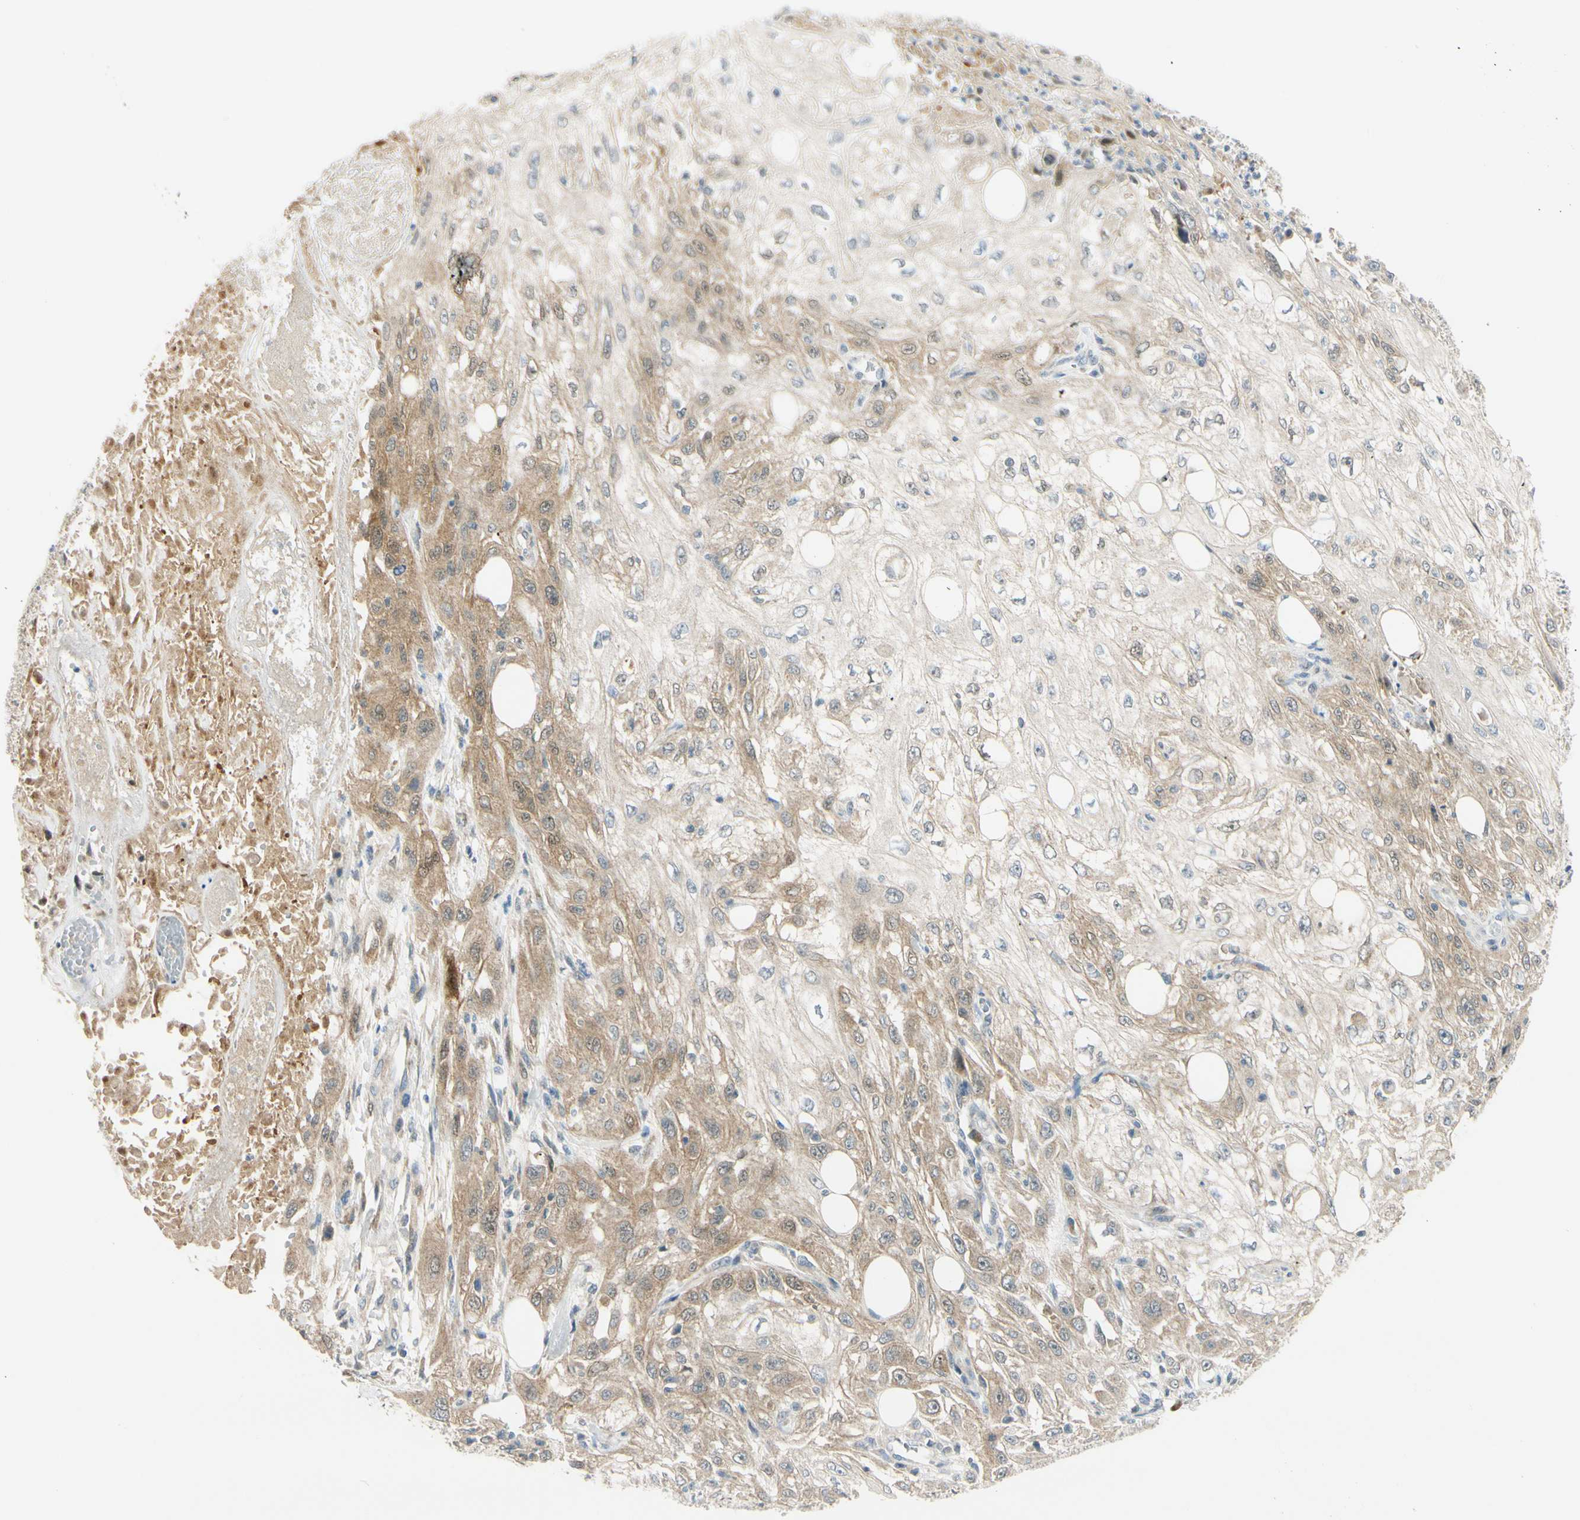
{"staining": {"intensity": "weak", "quantity": ">75%", "location": "cytoplasmic/membranous"}, "tissue": "skin cancer", "cell_type": "Tumor cells", "image_type": "cancer", "snomed": [{"axis": "morphology", "description": "Squamous cell carcinoma, NOS"}, {"axis": "topography", "description": "Skin"}], "caption": "Immunohistochemistry micrograph of neoplastic tissue: human skin squamous cell carcinoma stained using immunohistochemistry (IHC) demonstrates low levels of weak protein expression localized specifically in the cytoplasmic/membranous of tumor cells, appearing as a cytoplasmic/membranous brown color.", "gene": "FHL2", "patient": {"sex": "male", "age": 75}}